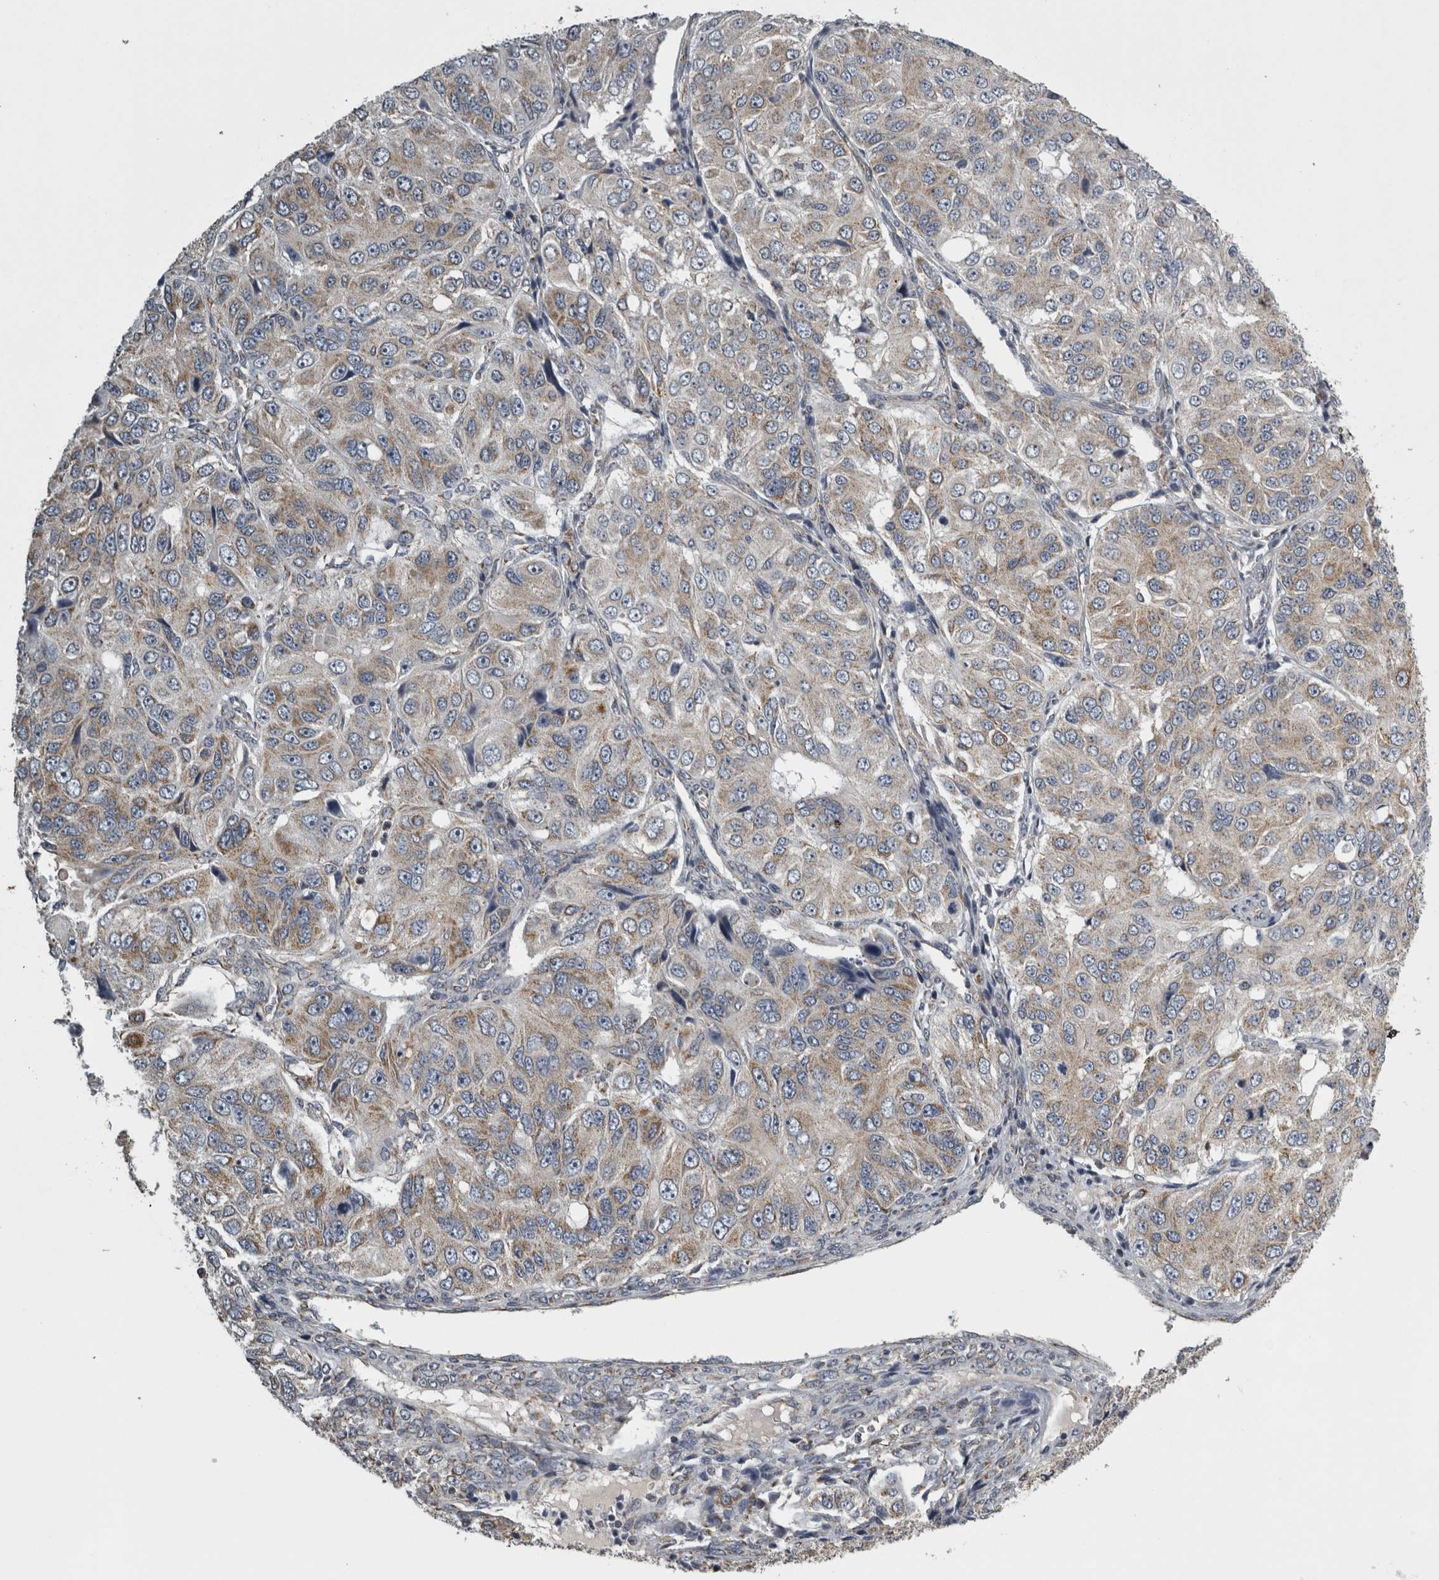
{"staining": {"intensity": "moderate", "quantity": "25%-75%", "location": "cytoplasmic/membranous"}, "tissue": "ovarian cancer", "cell_type": "Tumor cells", "image_type": "cancer", "snomed": [{"axis": "morphology", "description": "Carcinoma, endometroid"}, {"axis": "topography", "description": "Ovary"}], "caption": "Immunohistochemical staining of ovarian cancer shows medium levels of moderate cytoplasmic/membranous protein positivity in about 25%-75% of tumor cells.", "gene": "FRK", "patient": {"sex": "female", "age": 51}}